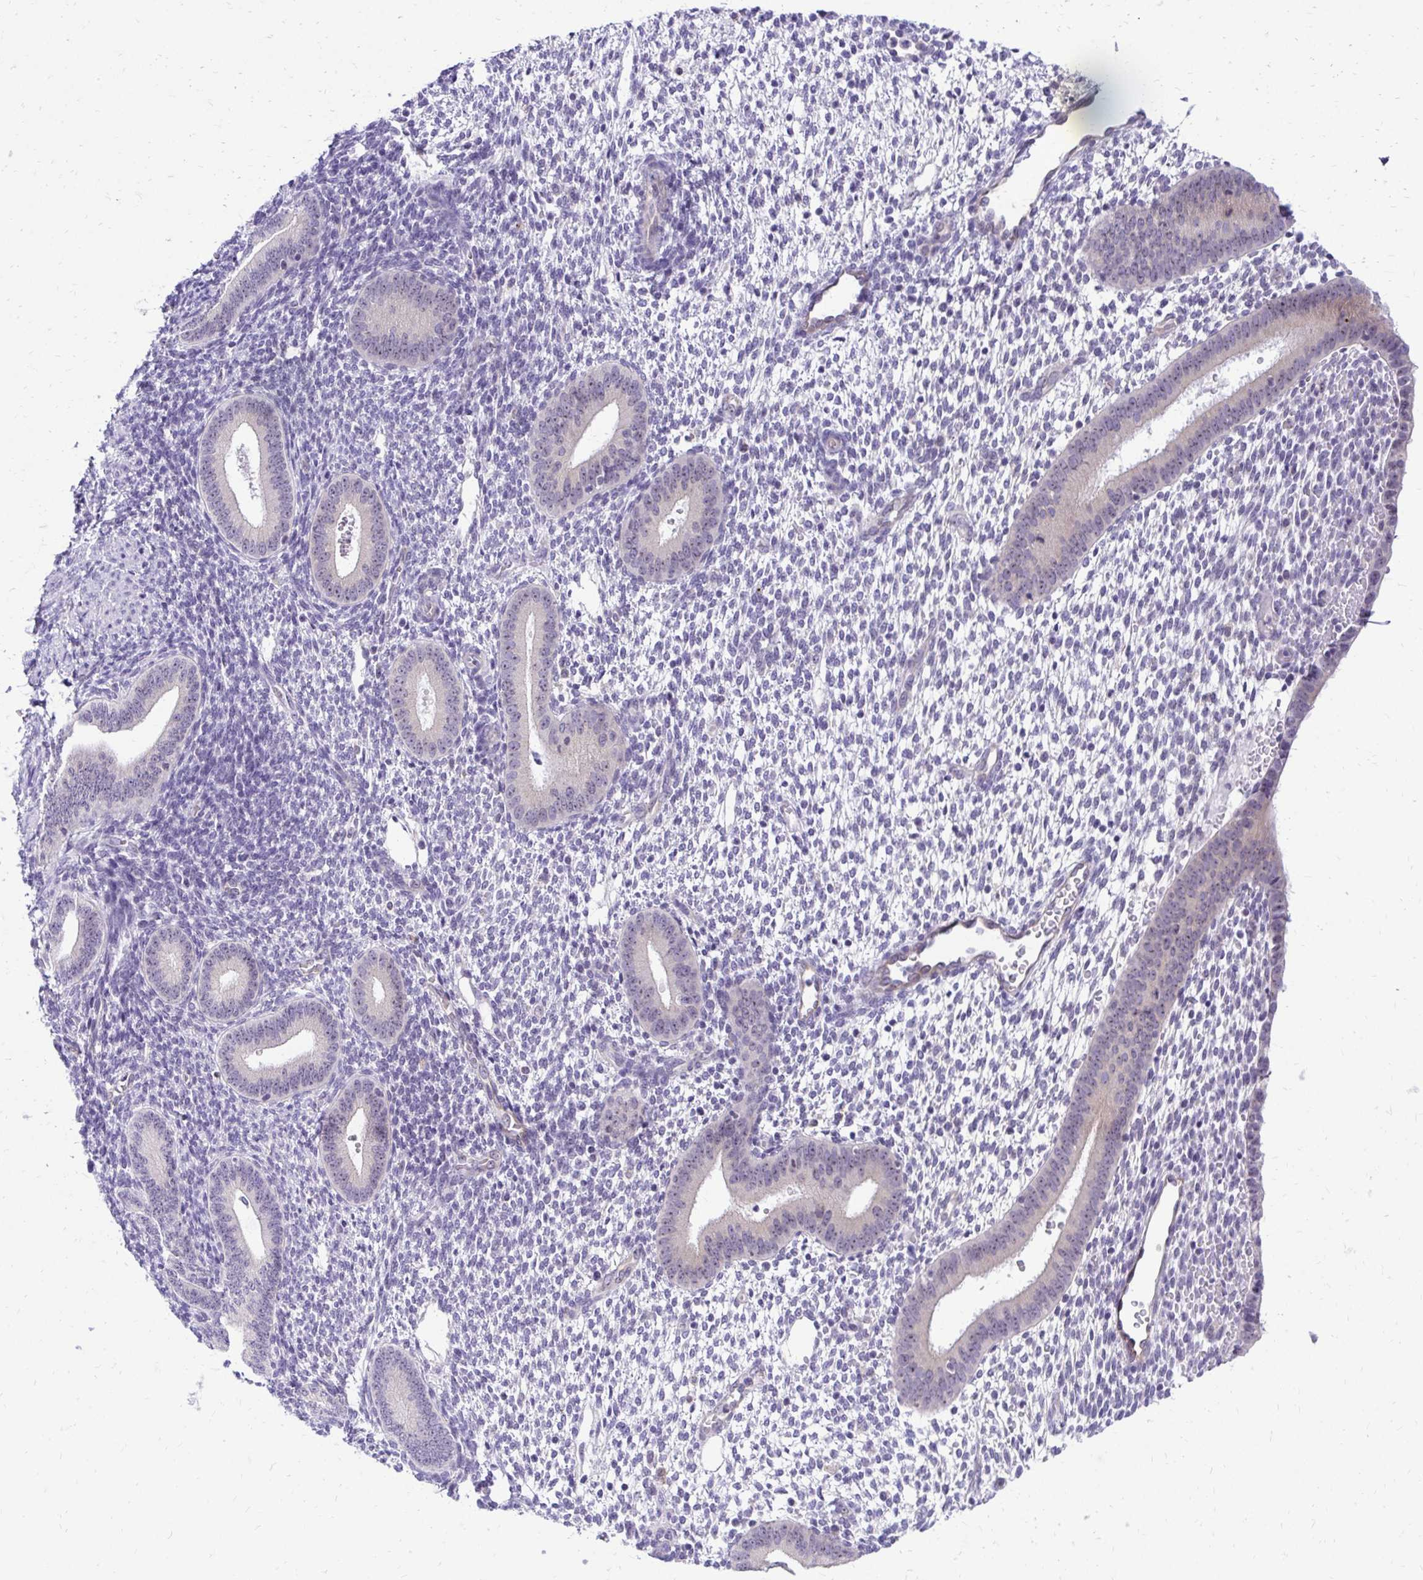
{"staining": {"intensity": "negative", "quantity": "none", "location": "none"}, "tissue": "endometrium", "cell_type": "Cells in endometrial stroma", "image_type": "normal", "snomed": [{"axis": "morphology", "description": "Normal tissue, NOS"}, {"axis": "topography", "description": "Endometrium"}], "caption": "The micrograph exhibits no significant positivity in cells in endometrial stroma of endometrium.", "gene": "NIFK", "patient": {"sex": "female", "age": 40}}